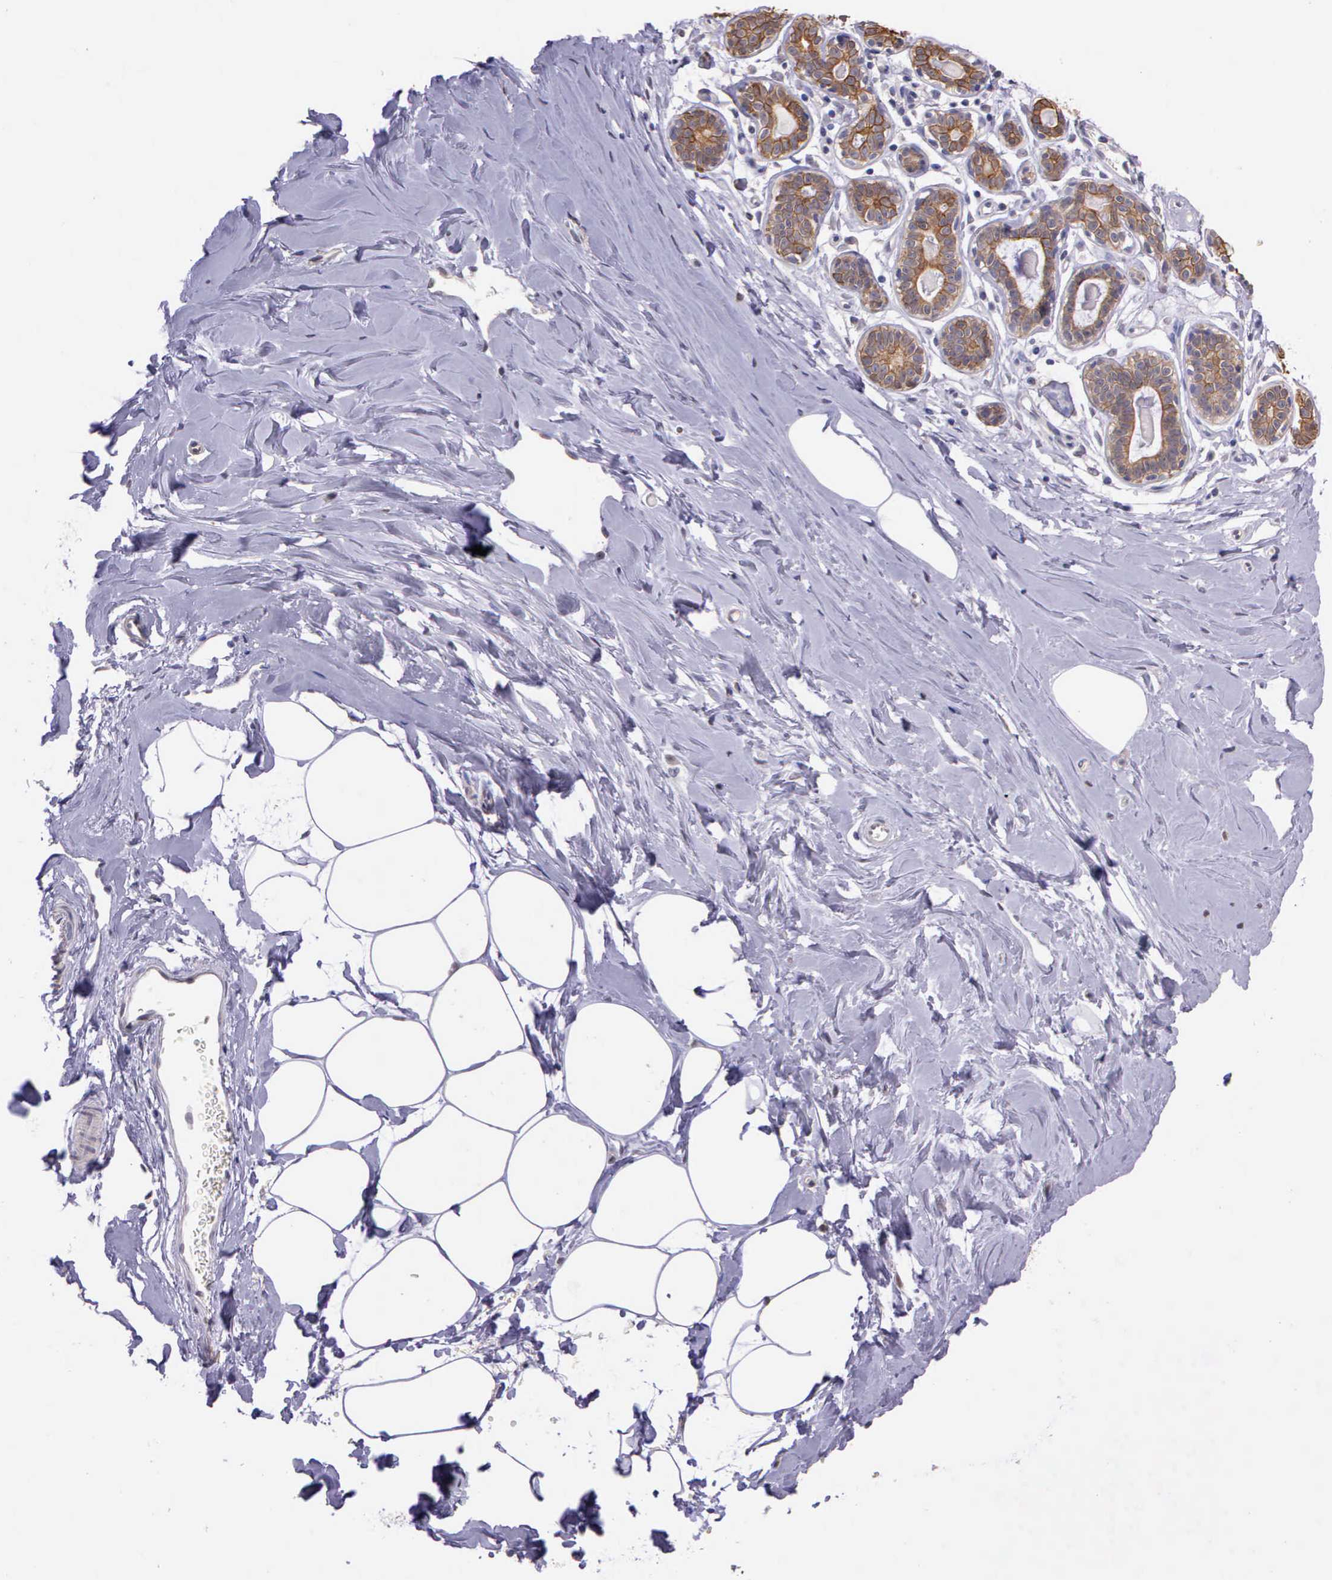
{"staining": {"intensity": "negative", "quantity": "none", "location": "none"}, "tissue": "breast", "cell_type": "Adipocytes", "image_type": "normal", "snomed": [{"axis": "morphology", "description": "Normal tissue, NOS"}, {"axis": "topography", "description": "Breast"}], "caption": "High magnification brightfield microscopy of unremarkable breast stained with DAB (3,3'-diaminobenzidine) (brown) and counterstained with hematoxylin (blue): adipocytes show no significant expression.", "gene": "IGBP1P2", "patient": {"sex": "female", "age": 44}}